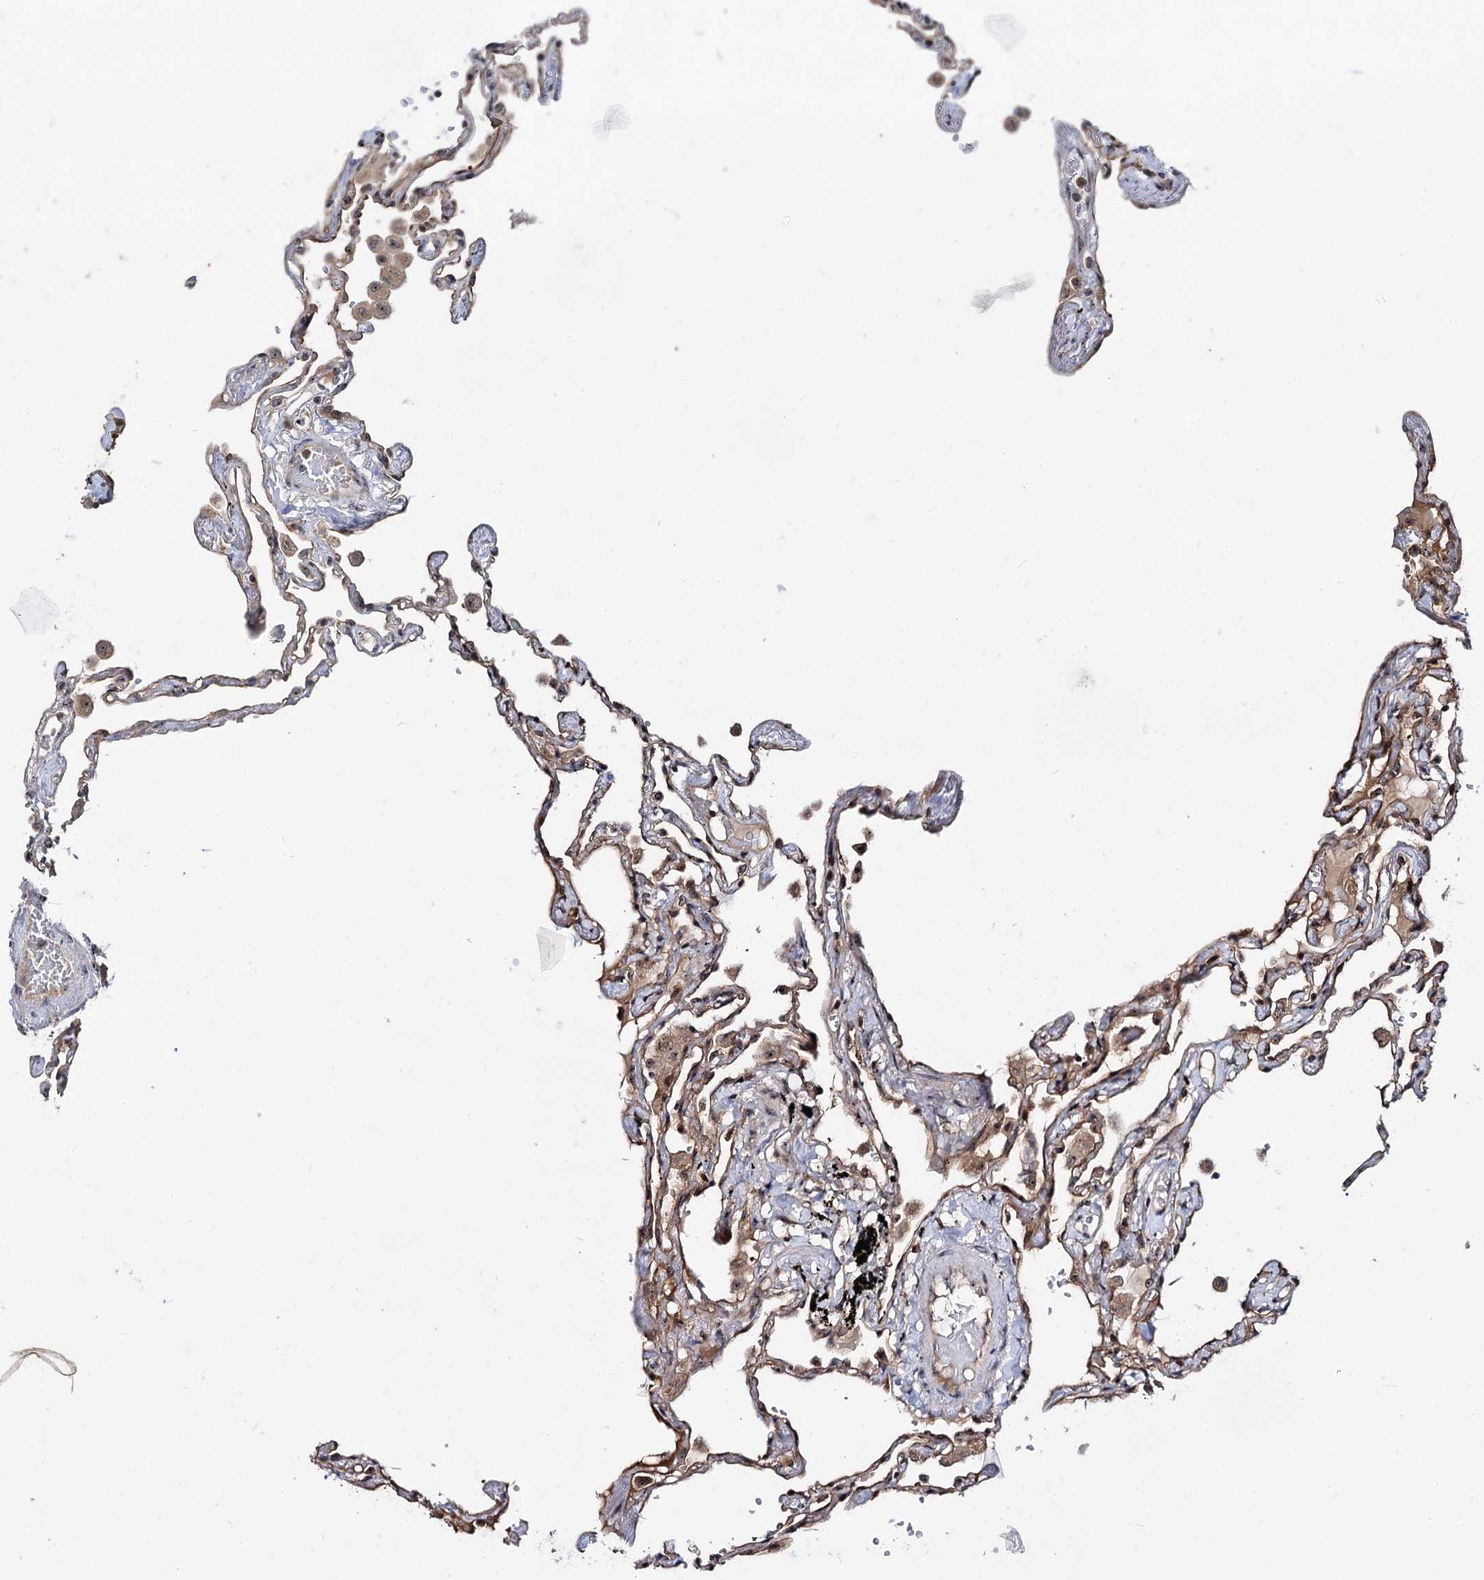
{"staining": {"intensity": "moderate", "quantity": "25%-75%", "location": "cytoplasmic/membranous,nuclear"}, "tissue": "lung", "cell_type": "Alveolar cells", "image_type": "normal", "snomed": [{"axis": "morphology", "description": "Normal tissue, NOS"}, {"axis": "topography", "description": "Lung"}], "caption": "Immunohistochemistry (IHC) of unremarkable lung reveals medium levels of moderate cytoplasmic/membranous,nuclear positivity in approximately 25%-75% of alveolar cells. (DAB IHC with brightfield microscopy, high magnification).", "gene": "SUPT20H", "patient": {"sex": "female", "age": 67}}